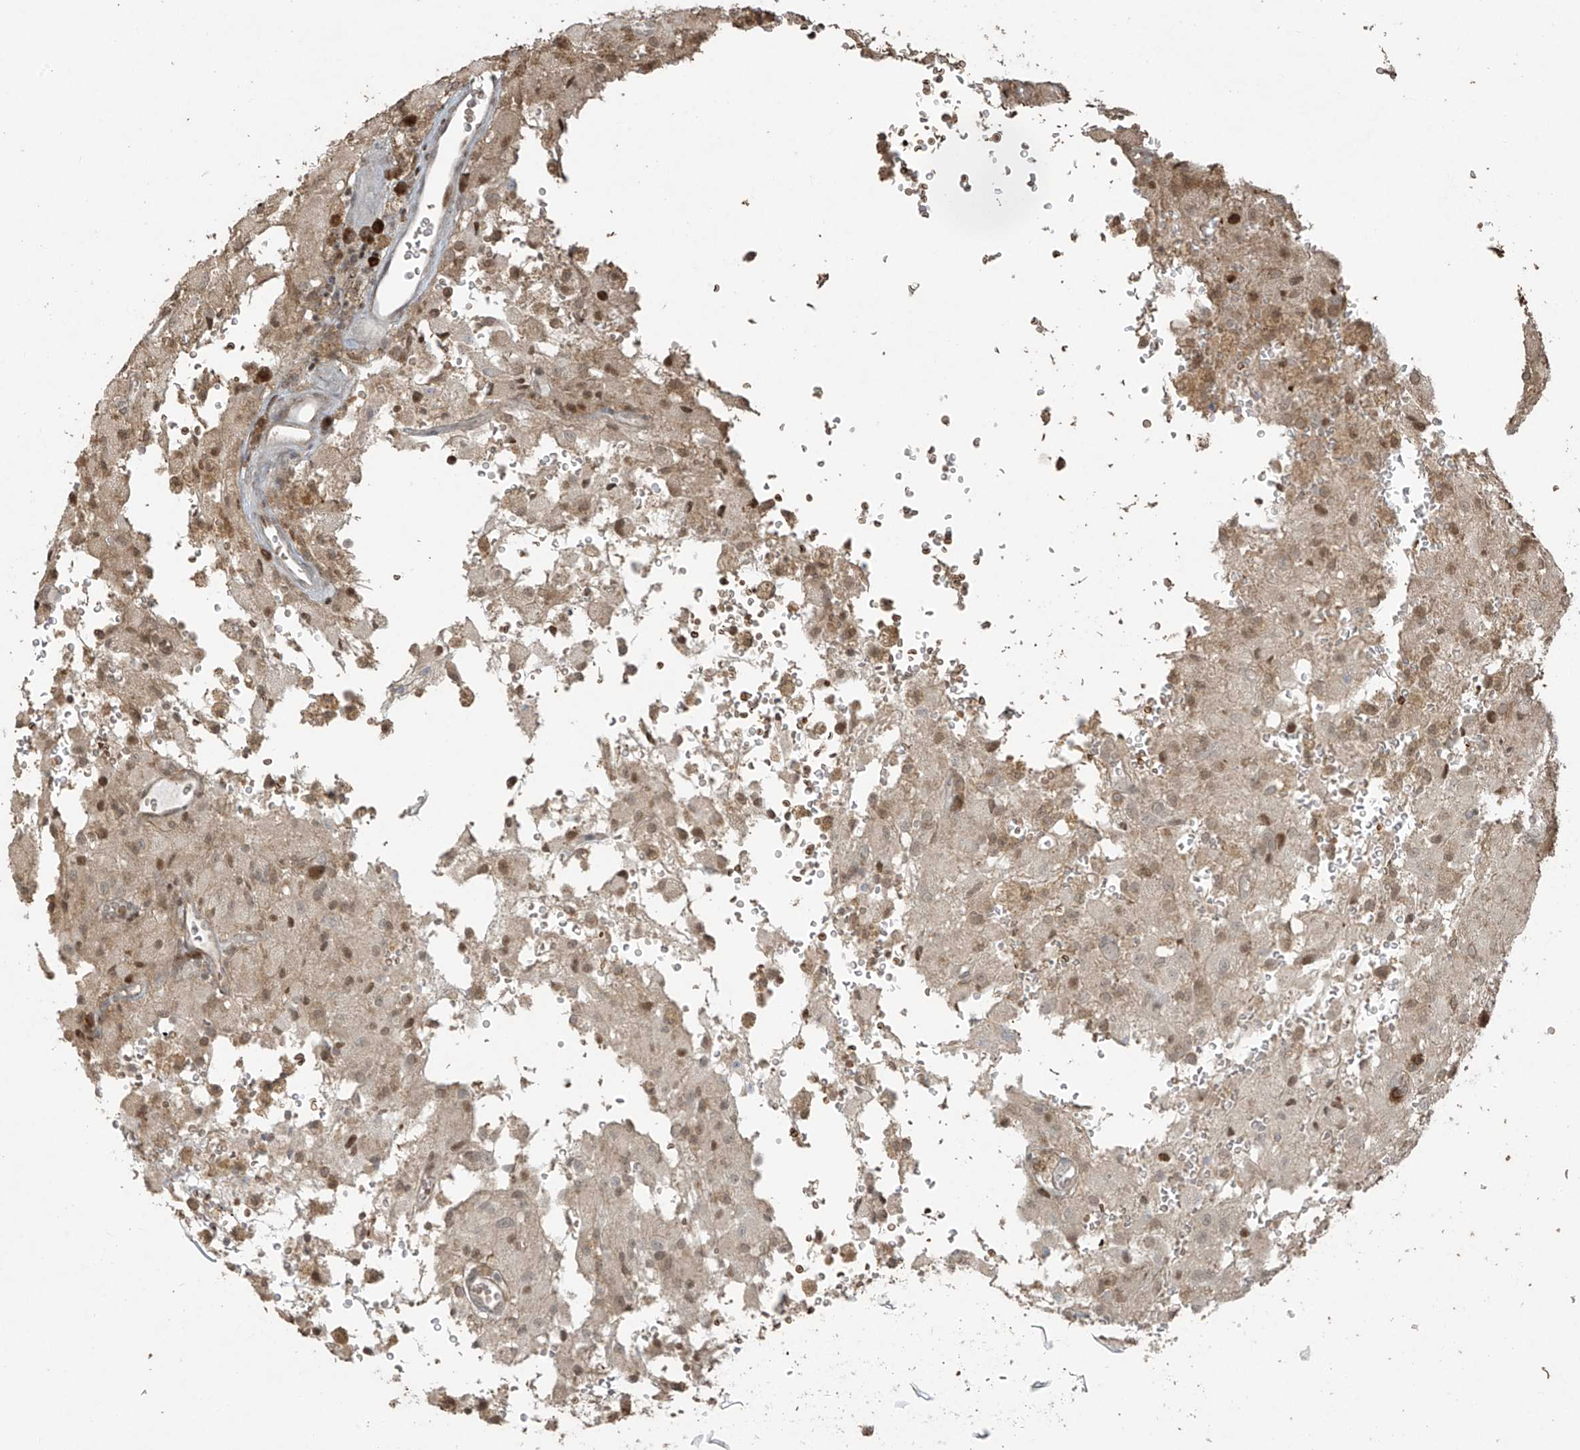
{"staining": {"intensity": "moderate", "quantity": "<25%", "location": "nuclear"}, "tissue": "glioma", "cell_type": "Tumor cells", "image_type": "cancer", "snomed": [{"axis": "morphology", "description": "Glioma, malignant, High grade"}, {"axis": "topography", "description": "Brain"}], "caption": "Protein staining exhibits moderate nuclear expression in about <25% of tumor cells in glioma.", "gene": "TTC22", "patient": {"sex": "female", "age": 59}}